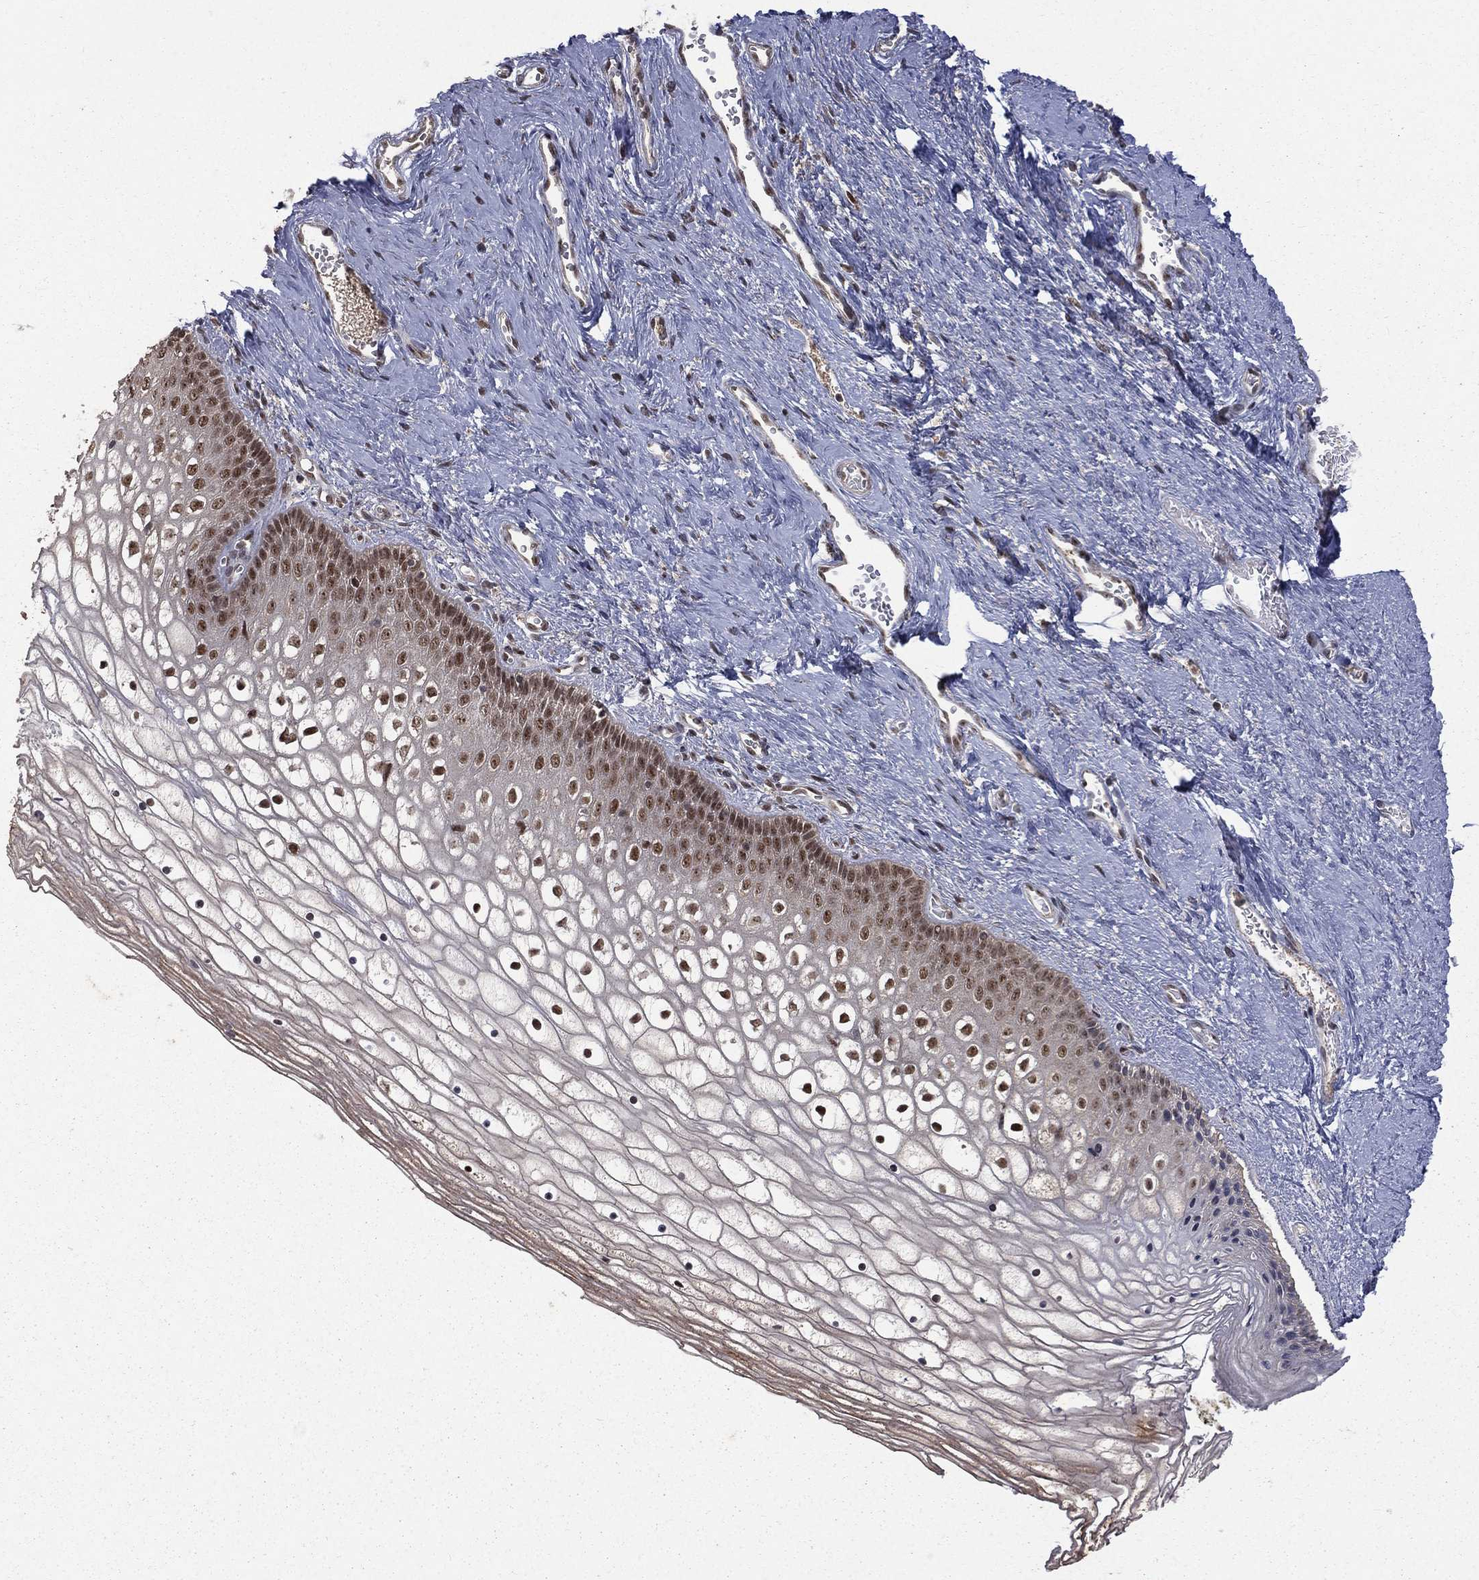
{"staining": {"intensity": "strong", "quantity": "25%-75%", "location": "nuclear"}, "tissue": "vagina", "cell_type": "Squamous epithelial cells", "image_type": "normal", "snomed": [{"axis": "morphology", "description": "Normal tissue, NOS"}, {"axis": "topography", "description": "Vagina"}], "caption": "Immunohistochemical staining of unremarkable human vagina exhibits strong nuclear protein staining in about 25%-75% of squamous epithelial cells. The protein is stained brown, and the nuclei are stained in blue (DAB (3,3'-diaminobenzidine) IHC with brightfield microscopy, high magnification).", "gene": "JMJD6", "patient": {"sex": "female", "age": 32}}